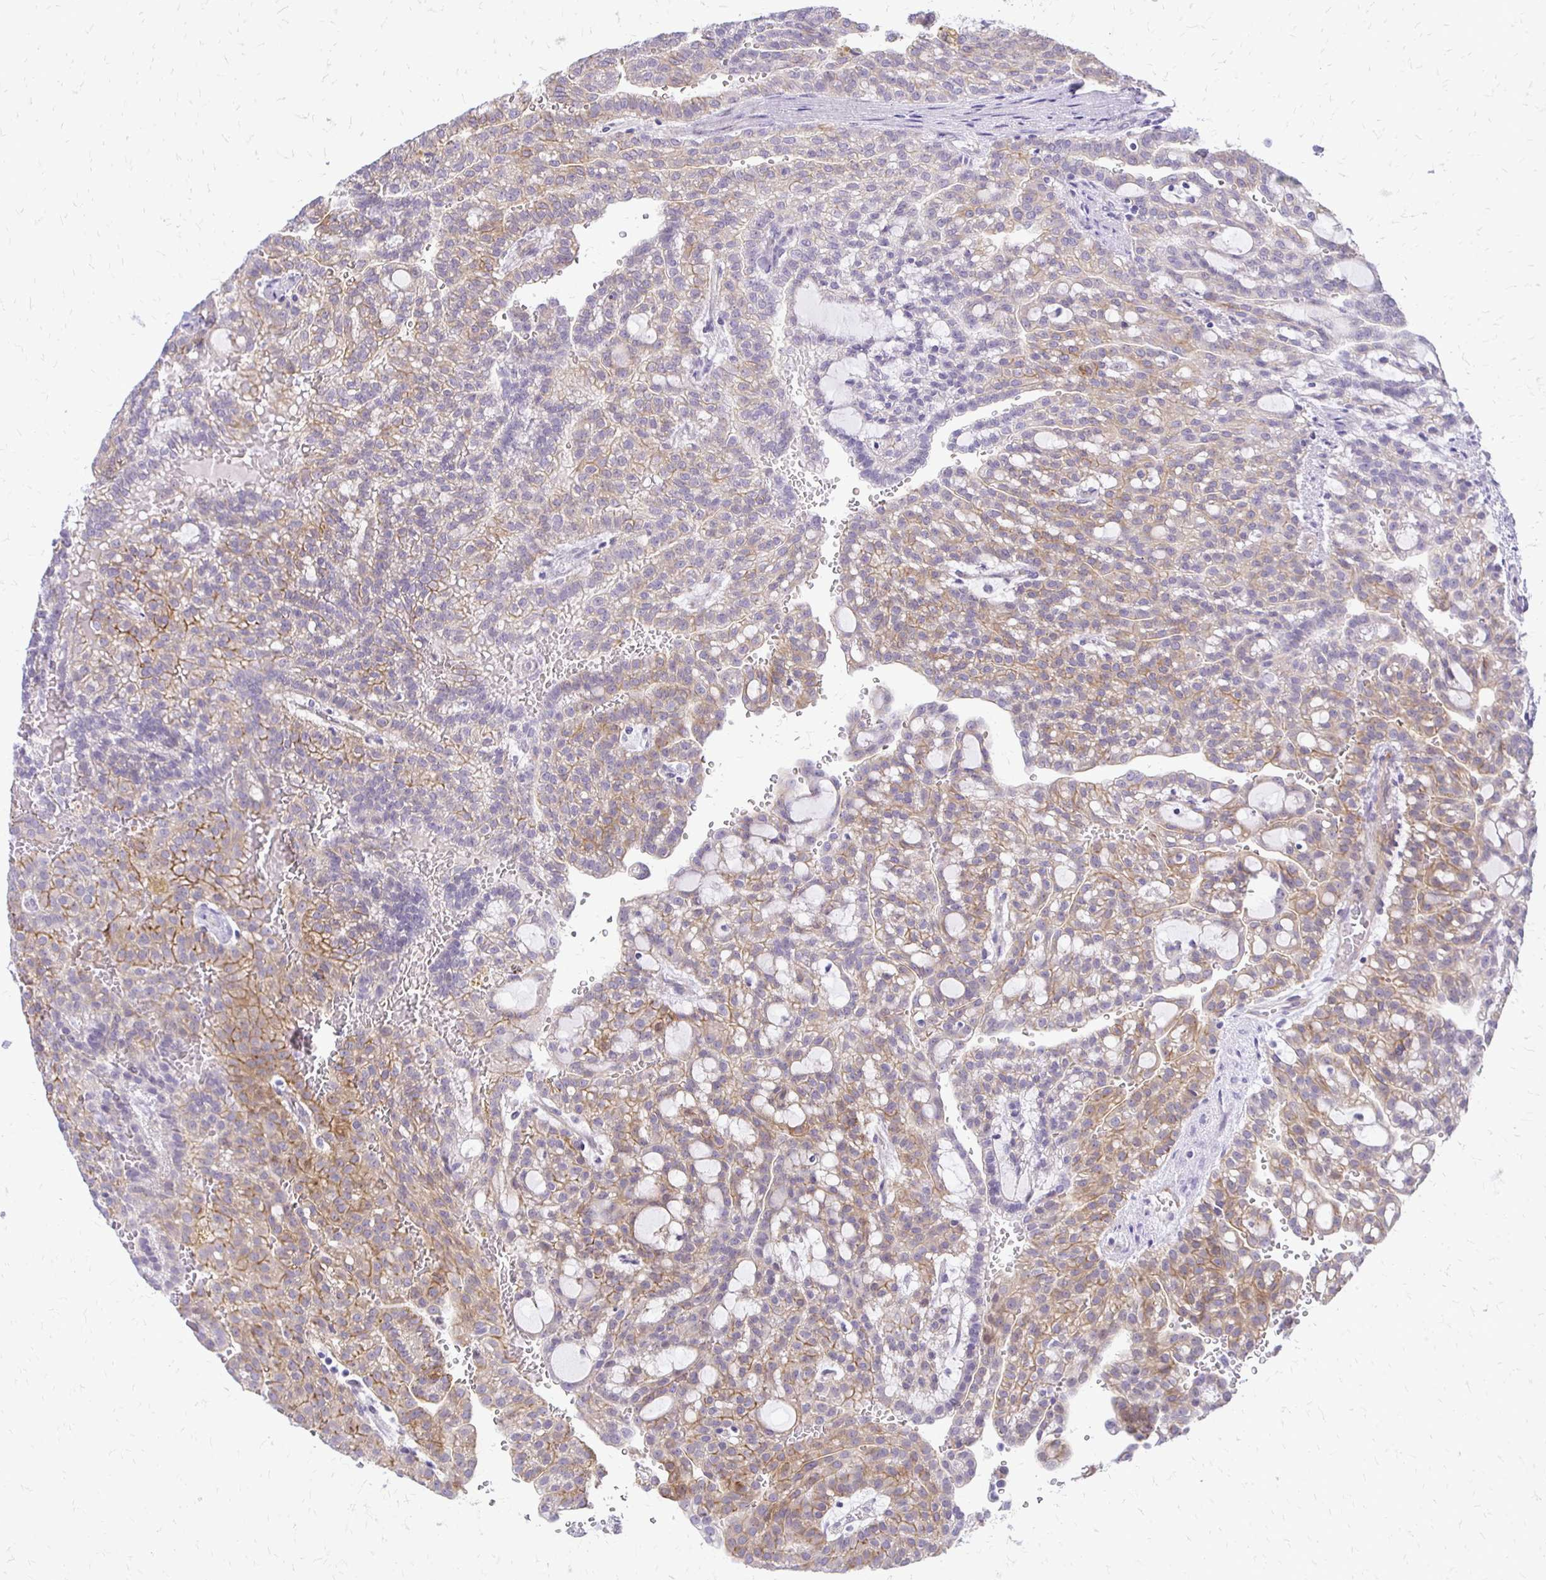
{"staining": {"intensity": "moderate", "quantity": "25%-75%", "location": "cytoplasmic/membranous"}, "tissue": "renal cancer", "cell_type": "Tumor cells", "image_type": "cancer", "snomed": [{"axis": "morphology", "description": "Adenocarcinoma, NOS"}, {"axis": "topography", "description": "Kidney"}], "caption": "Adenocarcinoma (renal) stained with a brown dye exhibits moderate cytoplasmic/membranous positive expression in about 25%-75% of tumor cells.", "gene": "EPYC", "patient": {"sex": "male", "age": 63}}